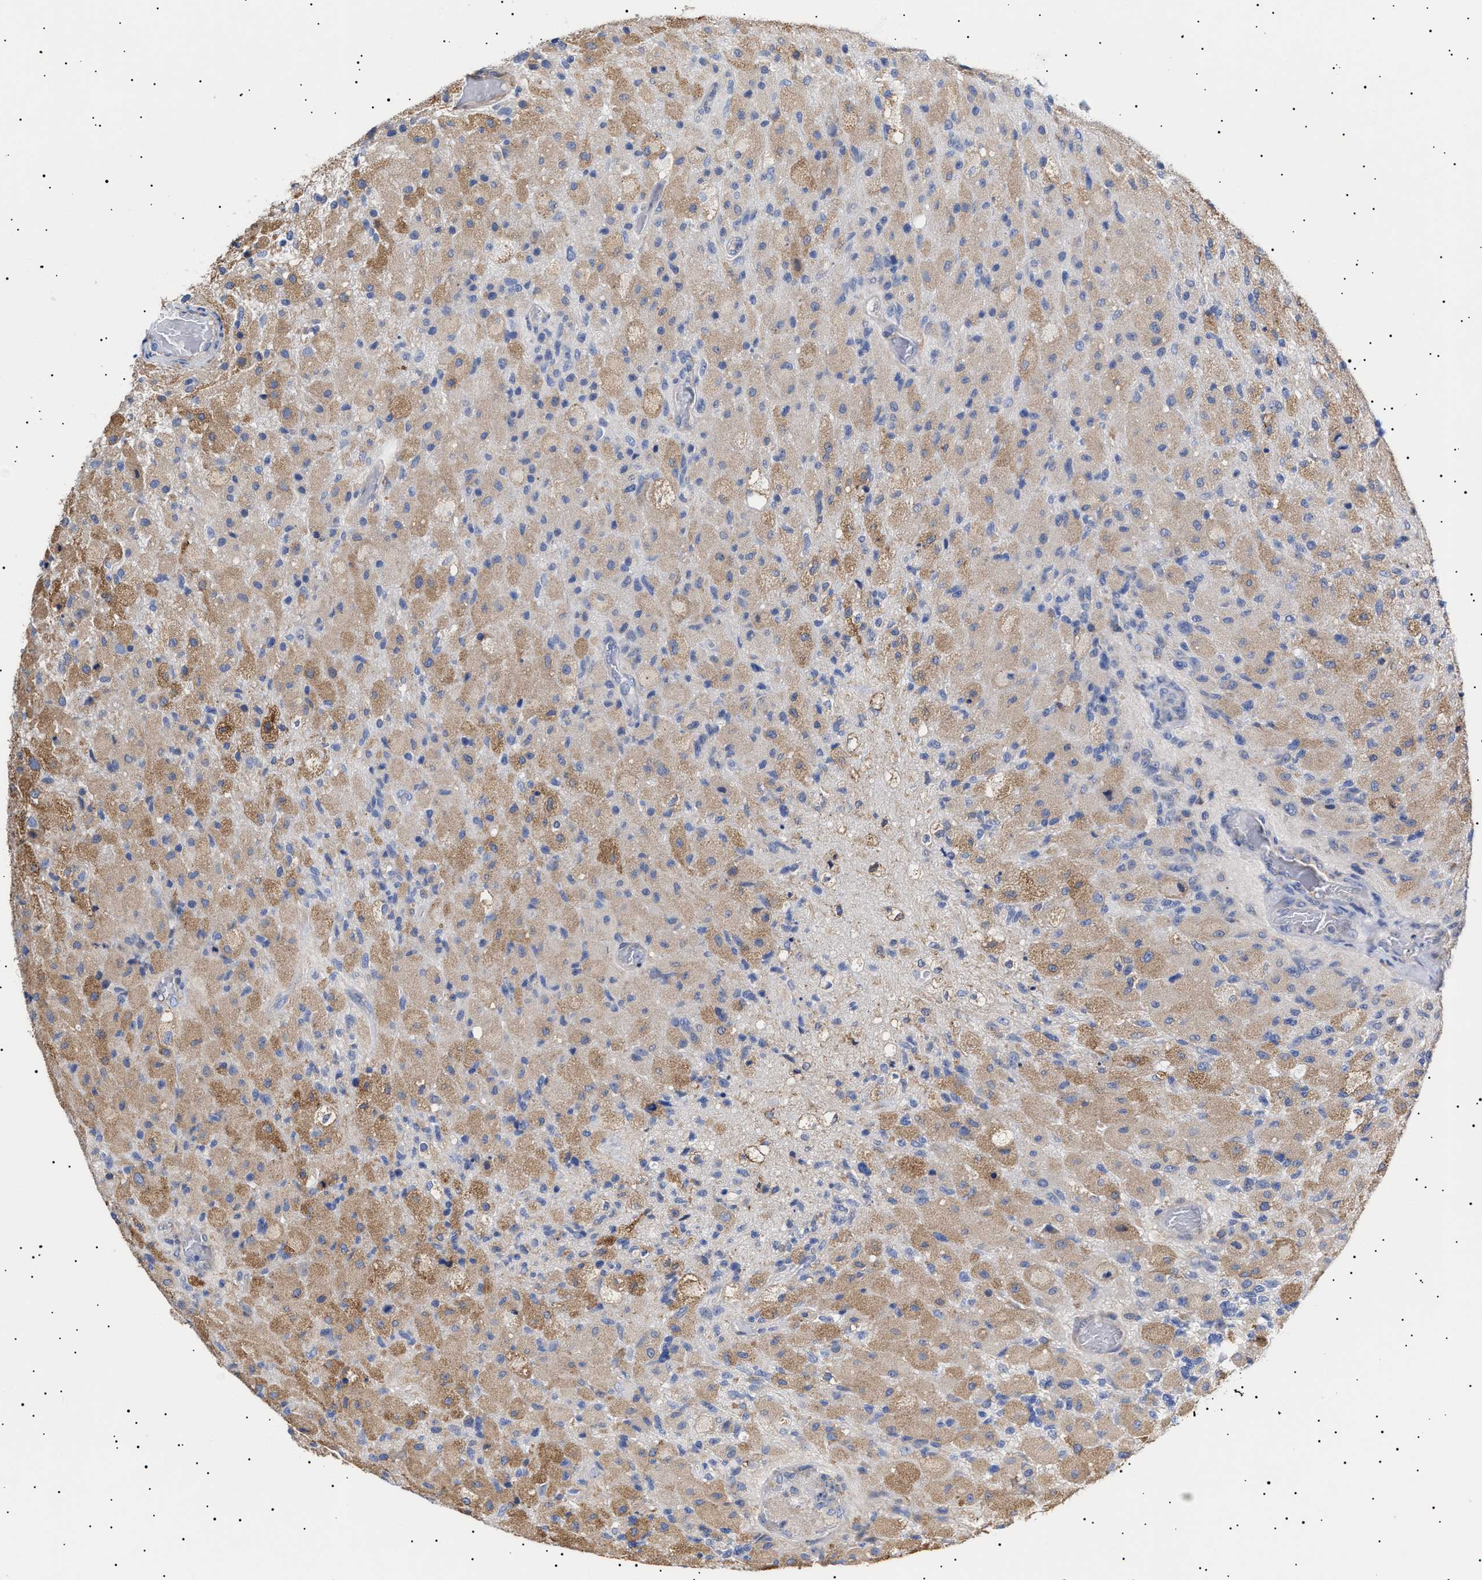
{"staining": {"intensity": "moderate", "quantity": "25%-75%", "location": "cytoplasmic/membranous"}, "tissue": "glioma", "cell_type": "Tumor cells", "image_type": "cancer", "snomed": [{"axis": "morphology", "description": "Normal tissue, NOS"}, {"axis": "morphology", "description": "Glioma, malignant, High grade"}, {"axis": "topography", "description": "Cerebral cortex"}], "caption": "Protein staining of glioma tissue reveals moderate cytoplasmic/membranous expression in approximately 25%-75% of tumor cells.", "gene": "ERCC6L2", "patient": {"sex": "male", "age": 77}}